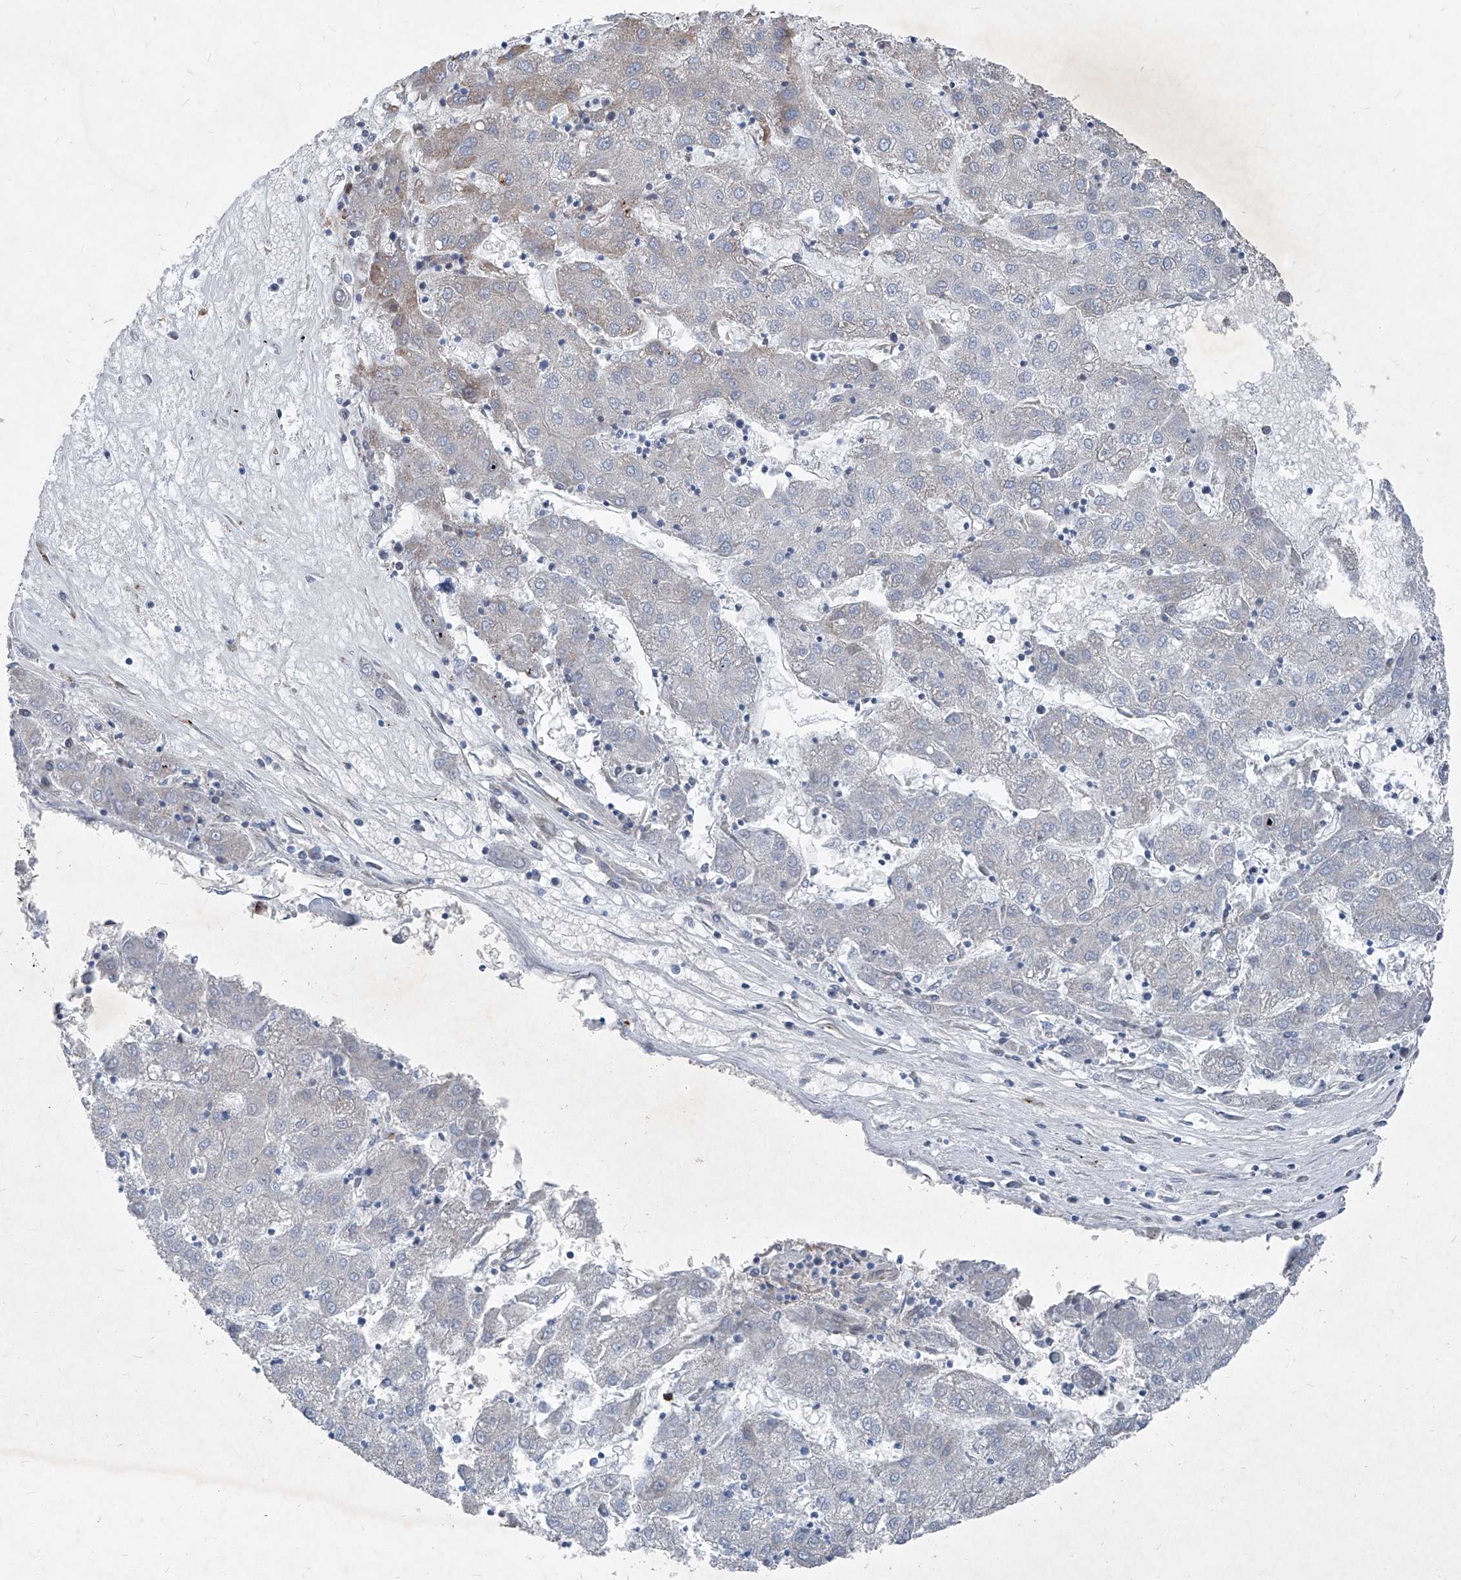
{"staining": {"intensity": "negative", "quantity": "none", "location": "none"}, "tissue": "liver cancer", "cell_type": "Tumor cells", "image_type": "cancer", "snomed": [{"axis": "morphology", "description": "Carcinoma, Hepatocellular, NOS"}, {"axis": "topography", "description": "Liver"}], "caption": "Immunohistochemistry (IHC) image of hepatocellular carcinoma (liver) stained for a protein (brown), which exhibits no expression in tumor cells. (DAB (3,3'-diaminobenzidine) immunohistochemistry (IHC) with hematoxylin counter stain).", "gene": "IFI27", "patient": {"sex": "male", "age": 72}}